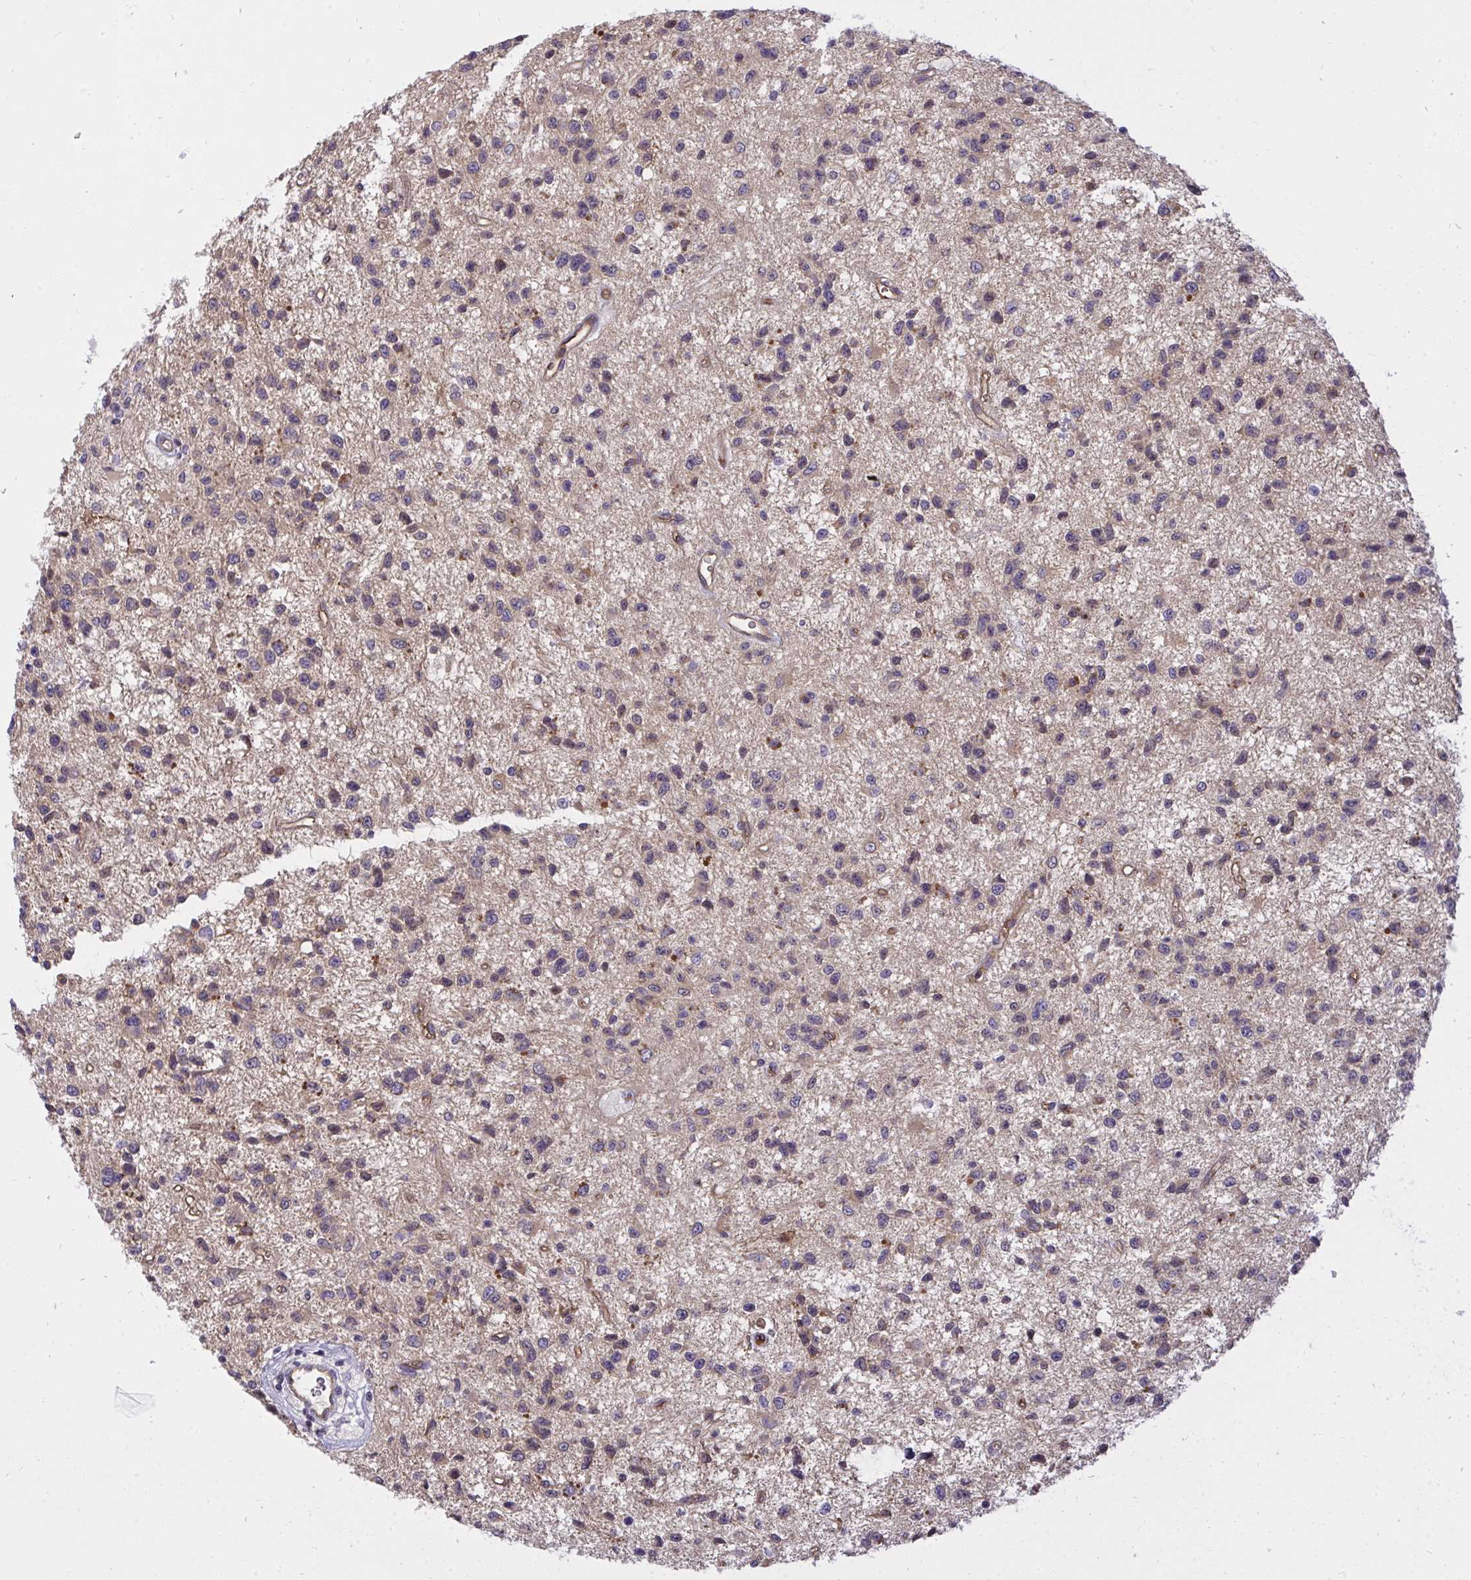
{"staining": {"intensity": "weak", "quantity": "25%-75%", "location": "cytoplasmic/membranous"}, "tissue": "glioma", "cell_type": "Tumor cells", "image_type": "cancer", "snomed": [{"axis": "morphology", "description": "Glioma, malignant, Low grade"}, {"axis": "topography", "description": "Brain"}], "caption": "Glioma was stained to show a protein in brown. There is low levels of weak cytoplasmic/membranous positivity in approximately 25%-75% of tumor cells. (DAB (3,3'-diaminobenzidine) IHC, brown staining for protein, blue staining for nuclei).", "gene": "C19orf54", "patient": {"sex": "male", "age": 43}}